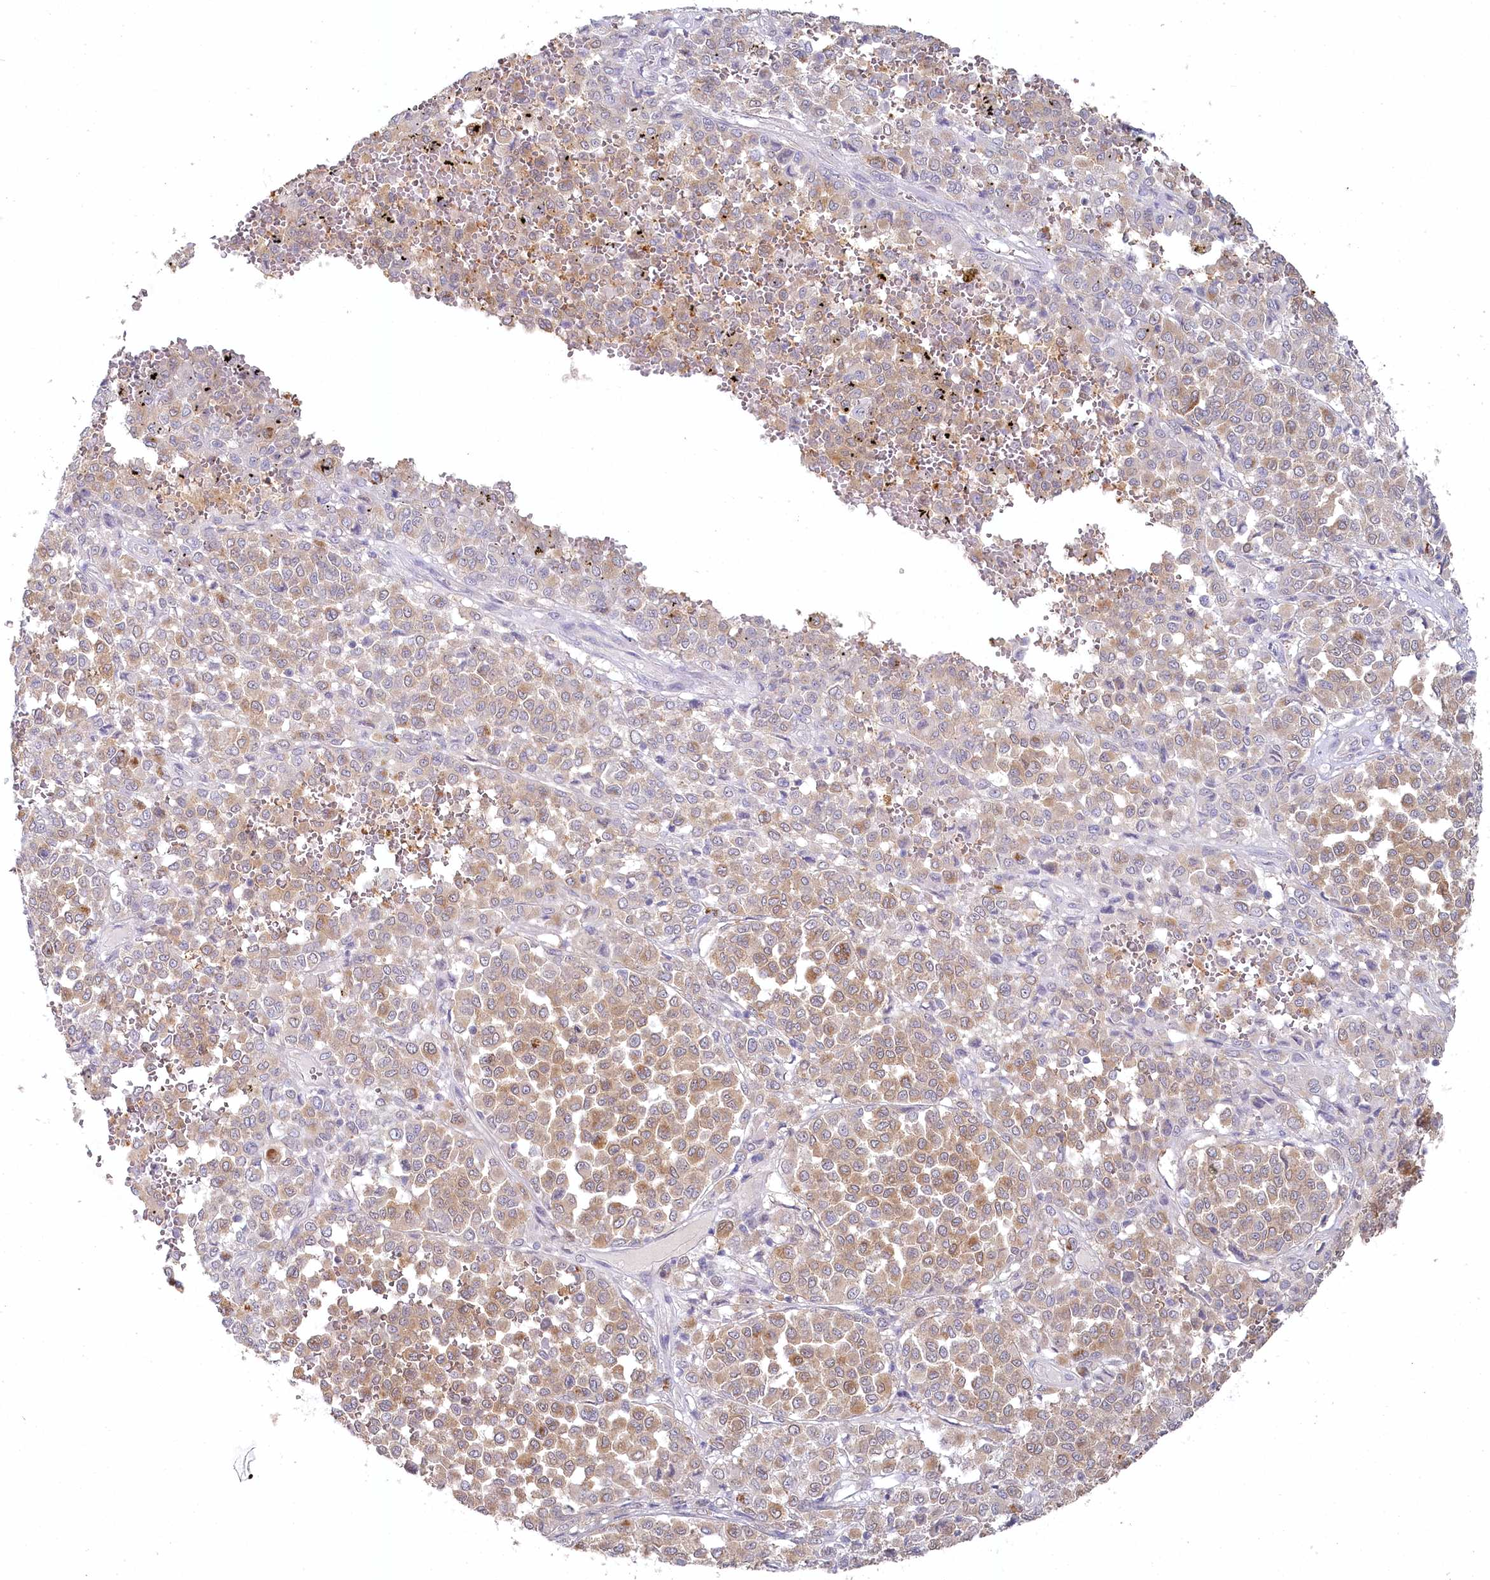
{"staining": {"intensity": "moderate", "quantity": "25%-75%", "location": "cytoplasmic/membranous"}, "tissue": "melanoma", "cell_type": "Tumor cells", "image_type": "cancer", "snomed": [{"axis": "morphology", "description": "Malignant melanoma, Metastatic site"}, {"axis": "topography", "description": "Pancreas"}], "caption": "There is medium levels of moderate cytoplasmic/membranous expression in tumor cells of melanoma, as demonstrated by immunohistochemical staining (brown color).", "gene": "AAMDC", "patient": {"sex": "female", "age": 30}}